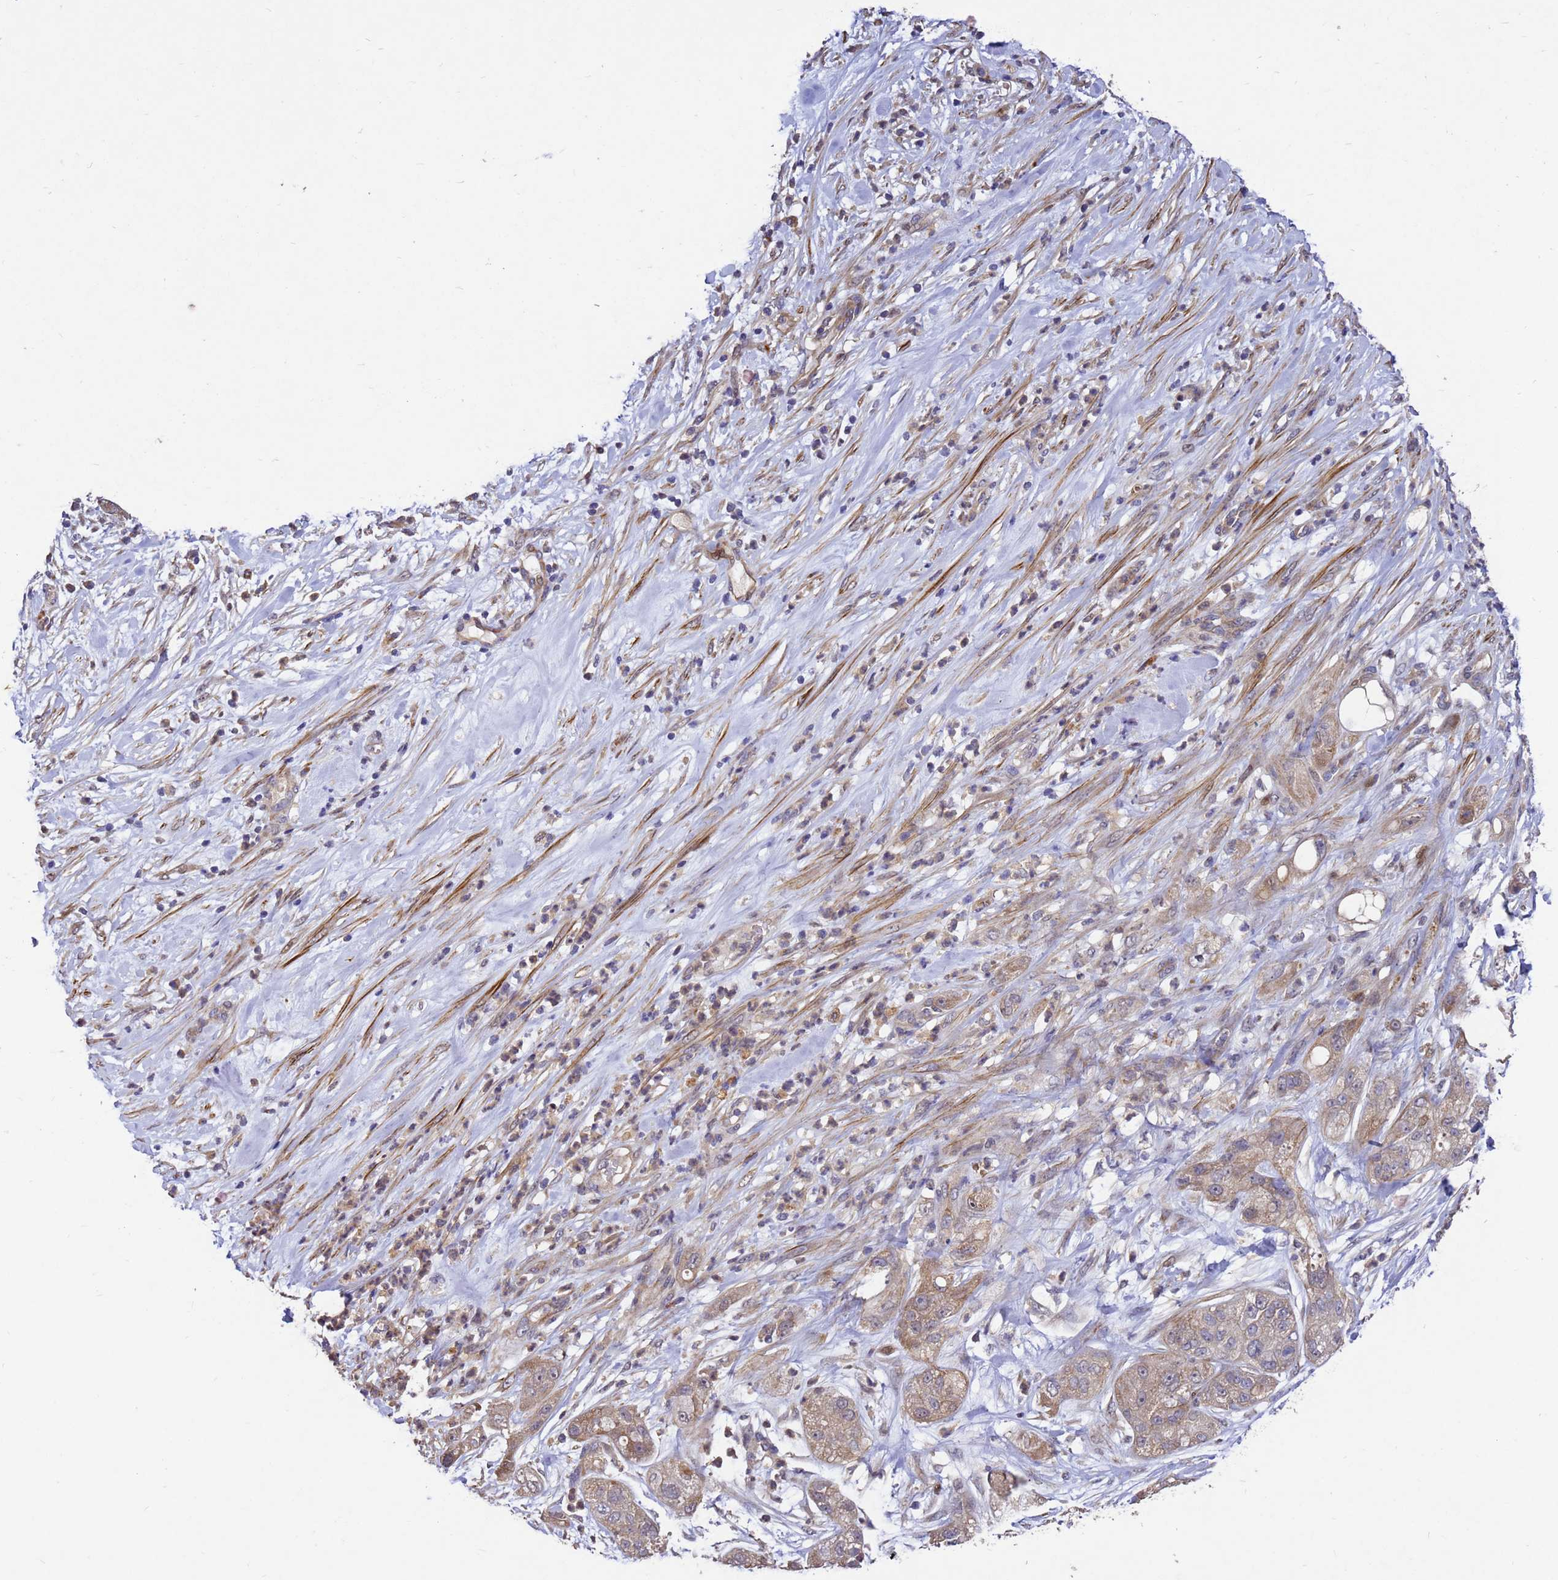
{"staining": {"intensity": "weak", "quantity": ">75%", "location": "cytoplasmic/membranous"}, "tissue": "pancreatic cancer", "cell_type": "Tumor cells", "image_type": "cancer", "snomed": [{"axis": "morphology", "description": "Adenocarcinoma, NOS"}, {"axis": "topography", "description": "Pancreas"}], "caption": "Immunohistochemical staining of human pancreatic adenocarcinoma displays low levels of weak cytoplasmic/membranous protein expression in approximately >75% of tumor cells.", "gene": "RSPRY1", "patient": {"sex": "female", "age": 78}}